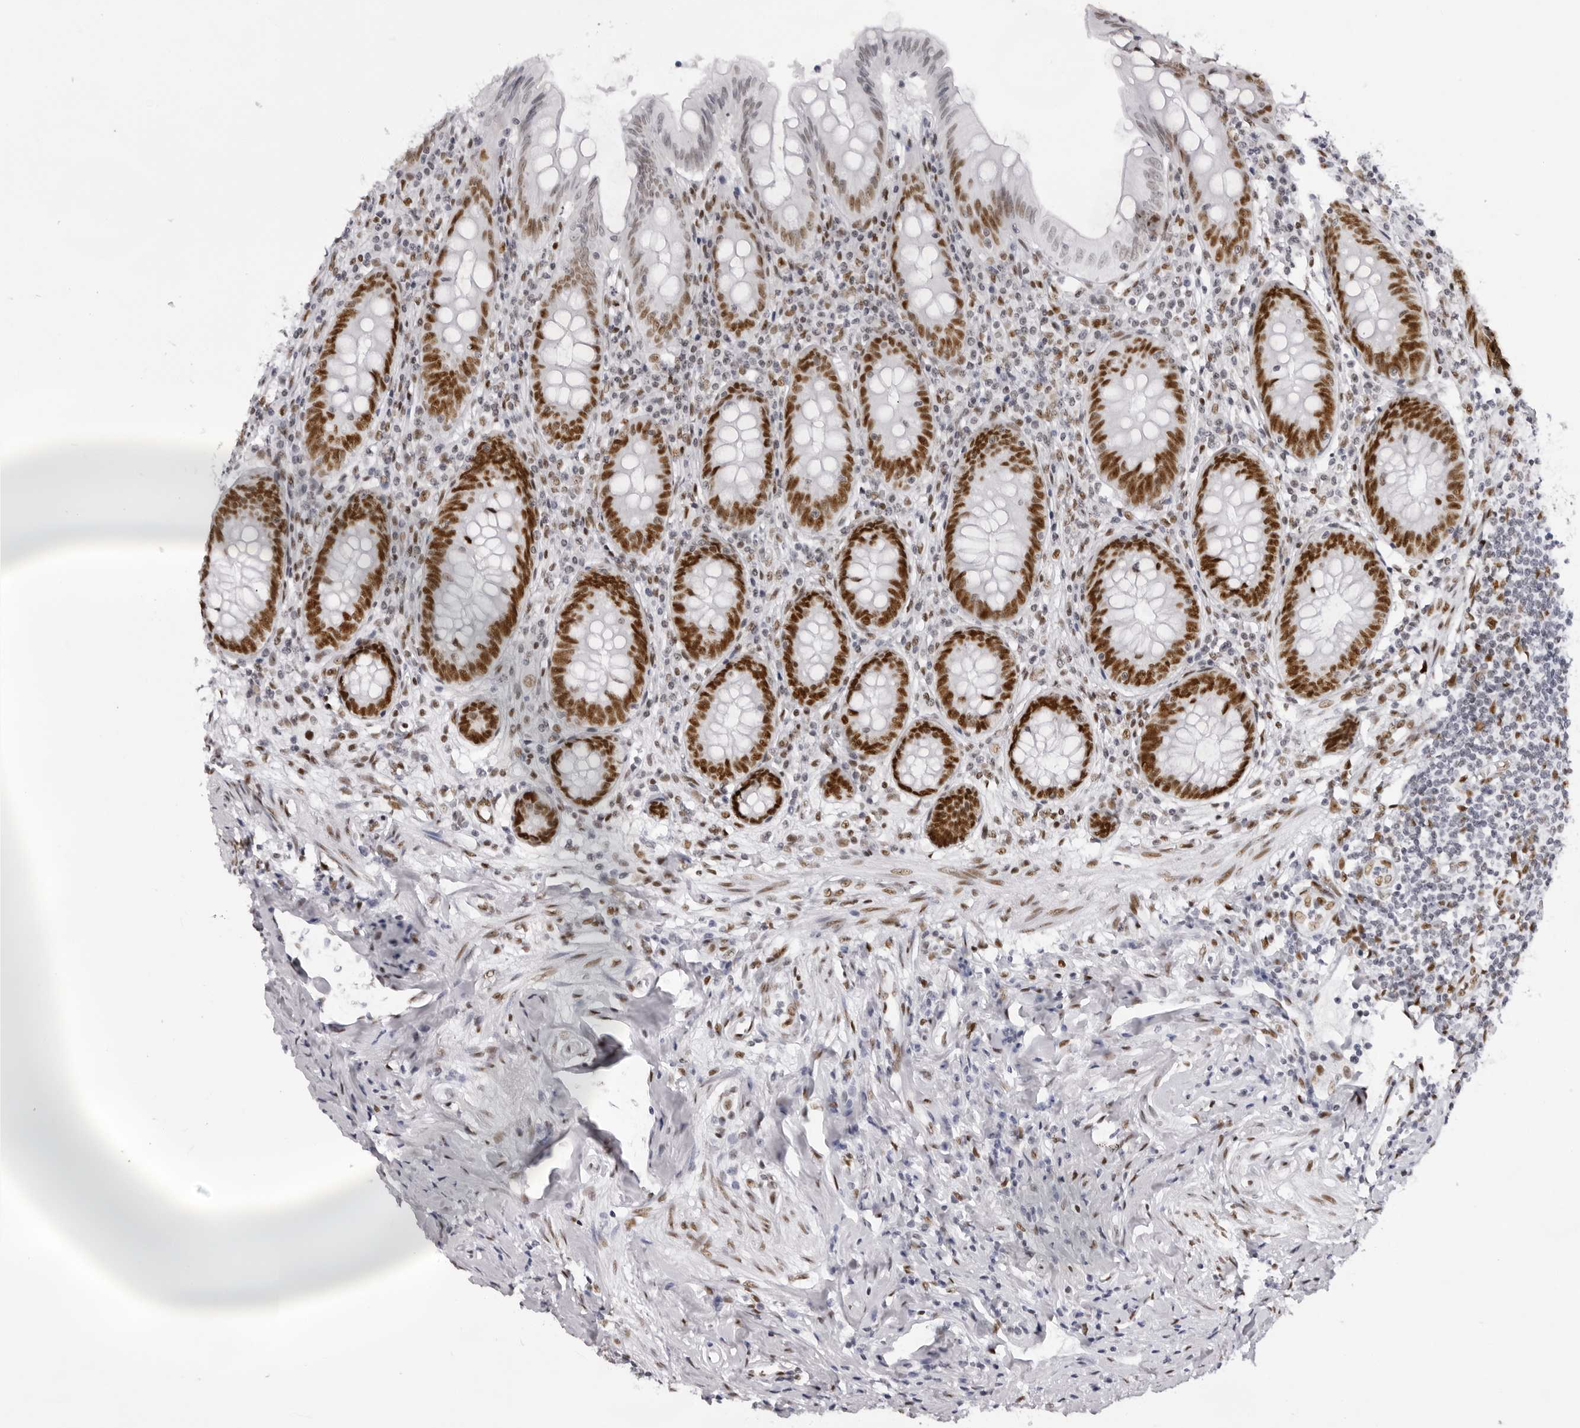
{"staining": {"intensity": "strong", "quantity": "25%-75%", "location": "nuclear"}, "tissue": "appendix", "cell_type": "Glandular cells", "image_type": "normal", "snomed": [{"axis": "morphology", "description": "Normal tissue, NOS"}, {"axis": "topography", "description": "Appendix"}], "caption": "IHC (DAB (3,3'-diaminobenzidine)) staining of normal appendix demonstrates strong nuclear protein positivity in about 25%-75% of glandular cells.", "gene": "IRF2BP2", "patient": {"sex": "female", "age": 54}}